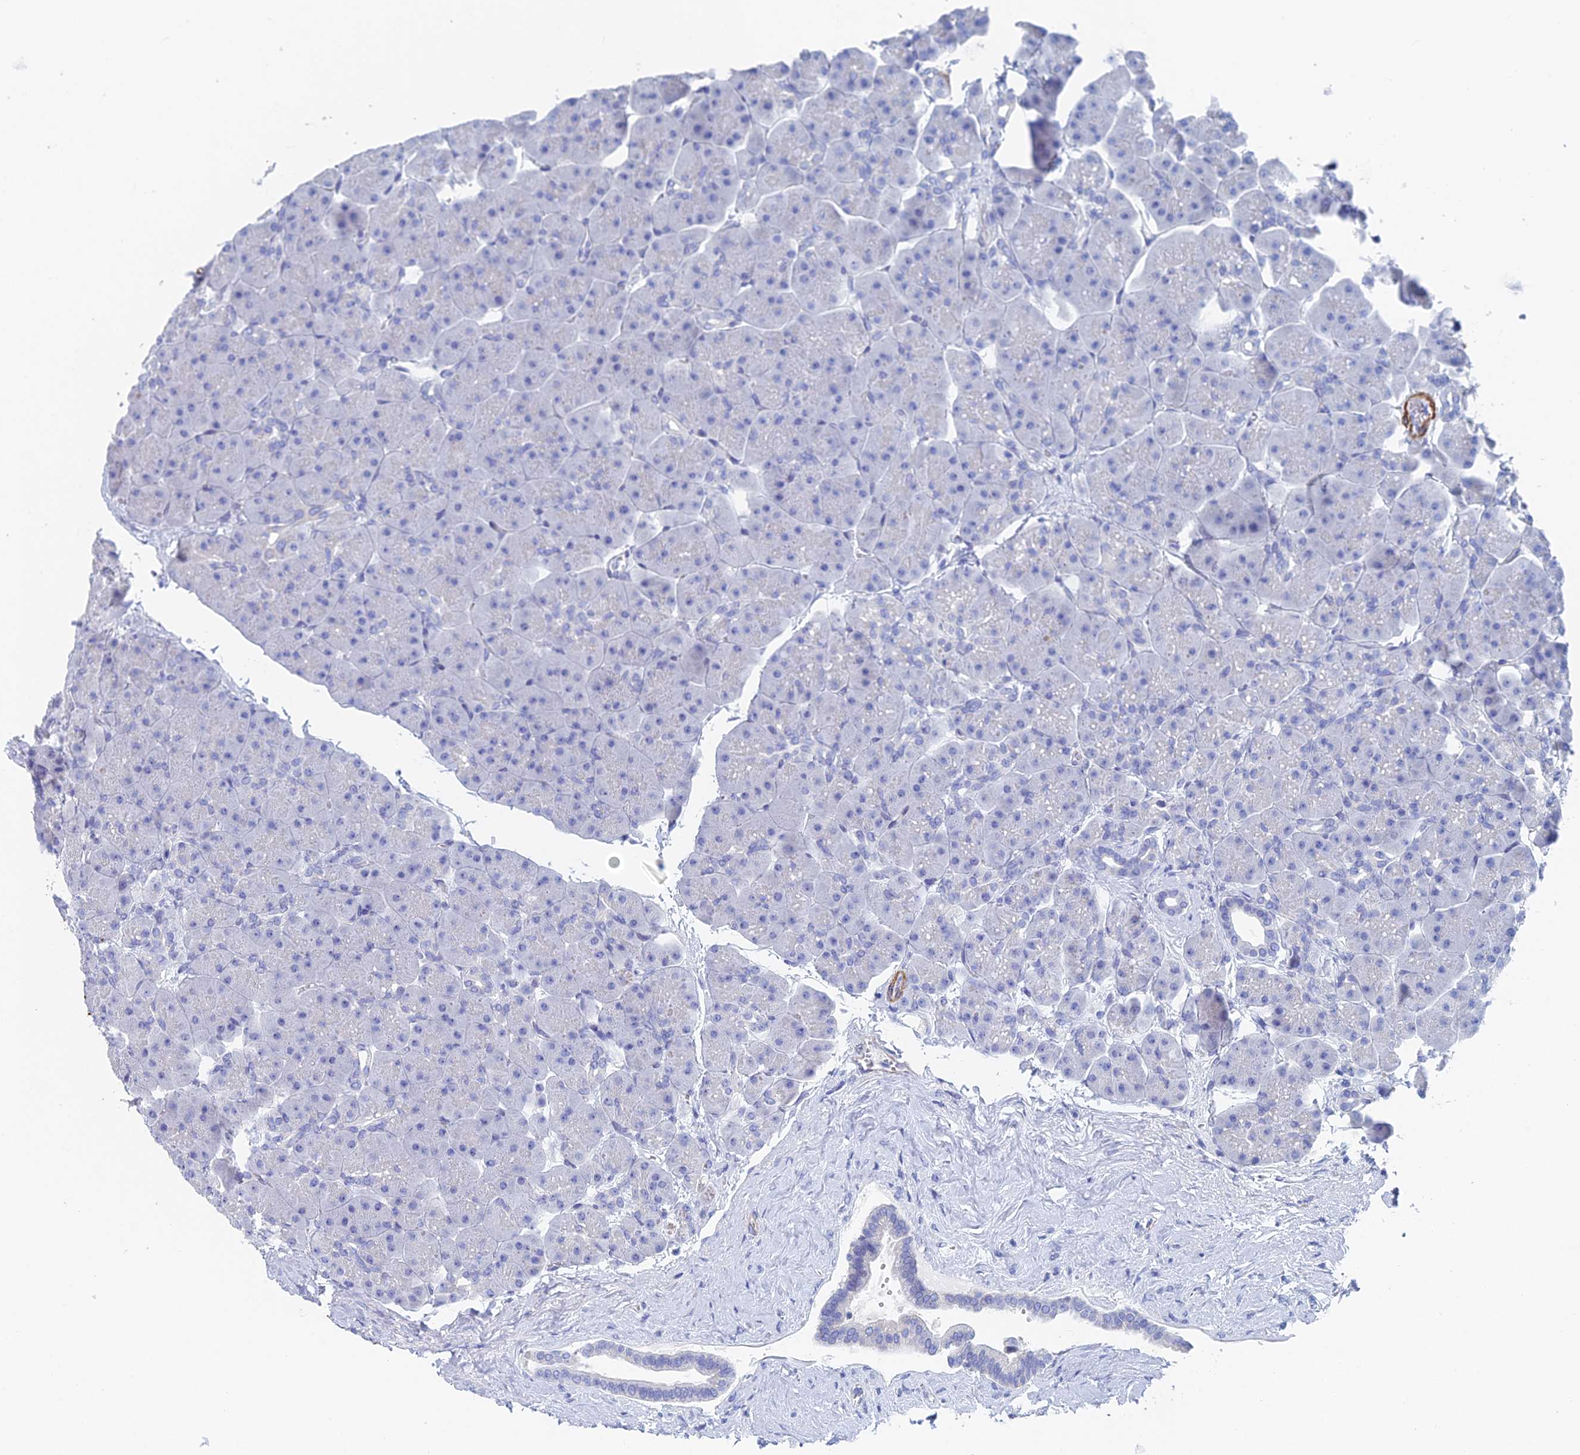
{"staining": {"intensity": "negative", "quantity": "none", "location": "none"}, "tissue": "pancreas", "cell_type": "Exocrine glandular cells", "image_type": "normal", "snomed": [{"axis": "morphology", "description": "Normal tissue, NOS"}, {"axis": "topography", "description": "Pancreas"}], "caption": "Photomicrograph shows no significant protein staining in exocrine glandular cells of benign pancreas.", "gene": "KCNK18", "patient": {"sex": "male", "age": 66}}